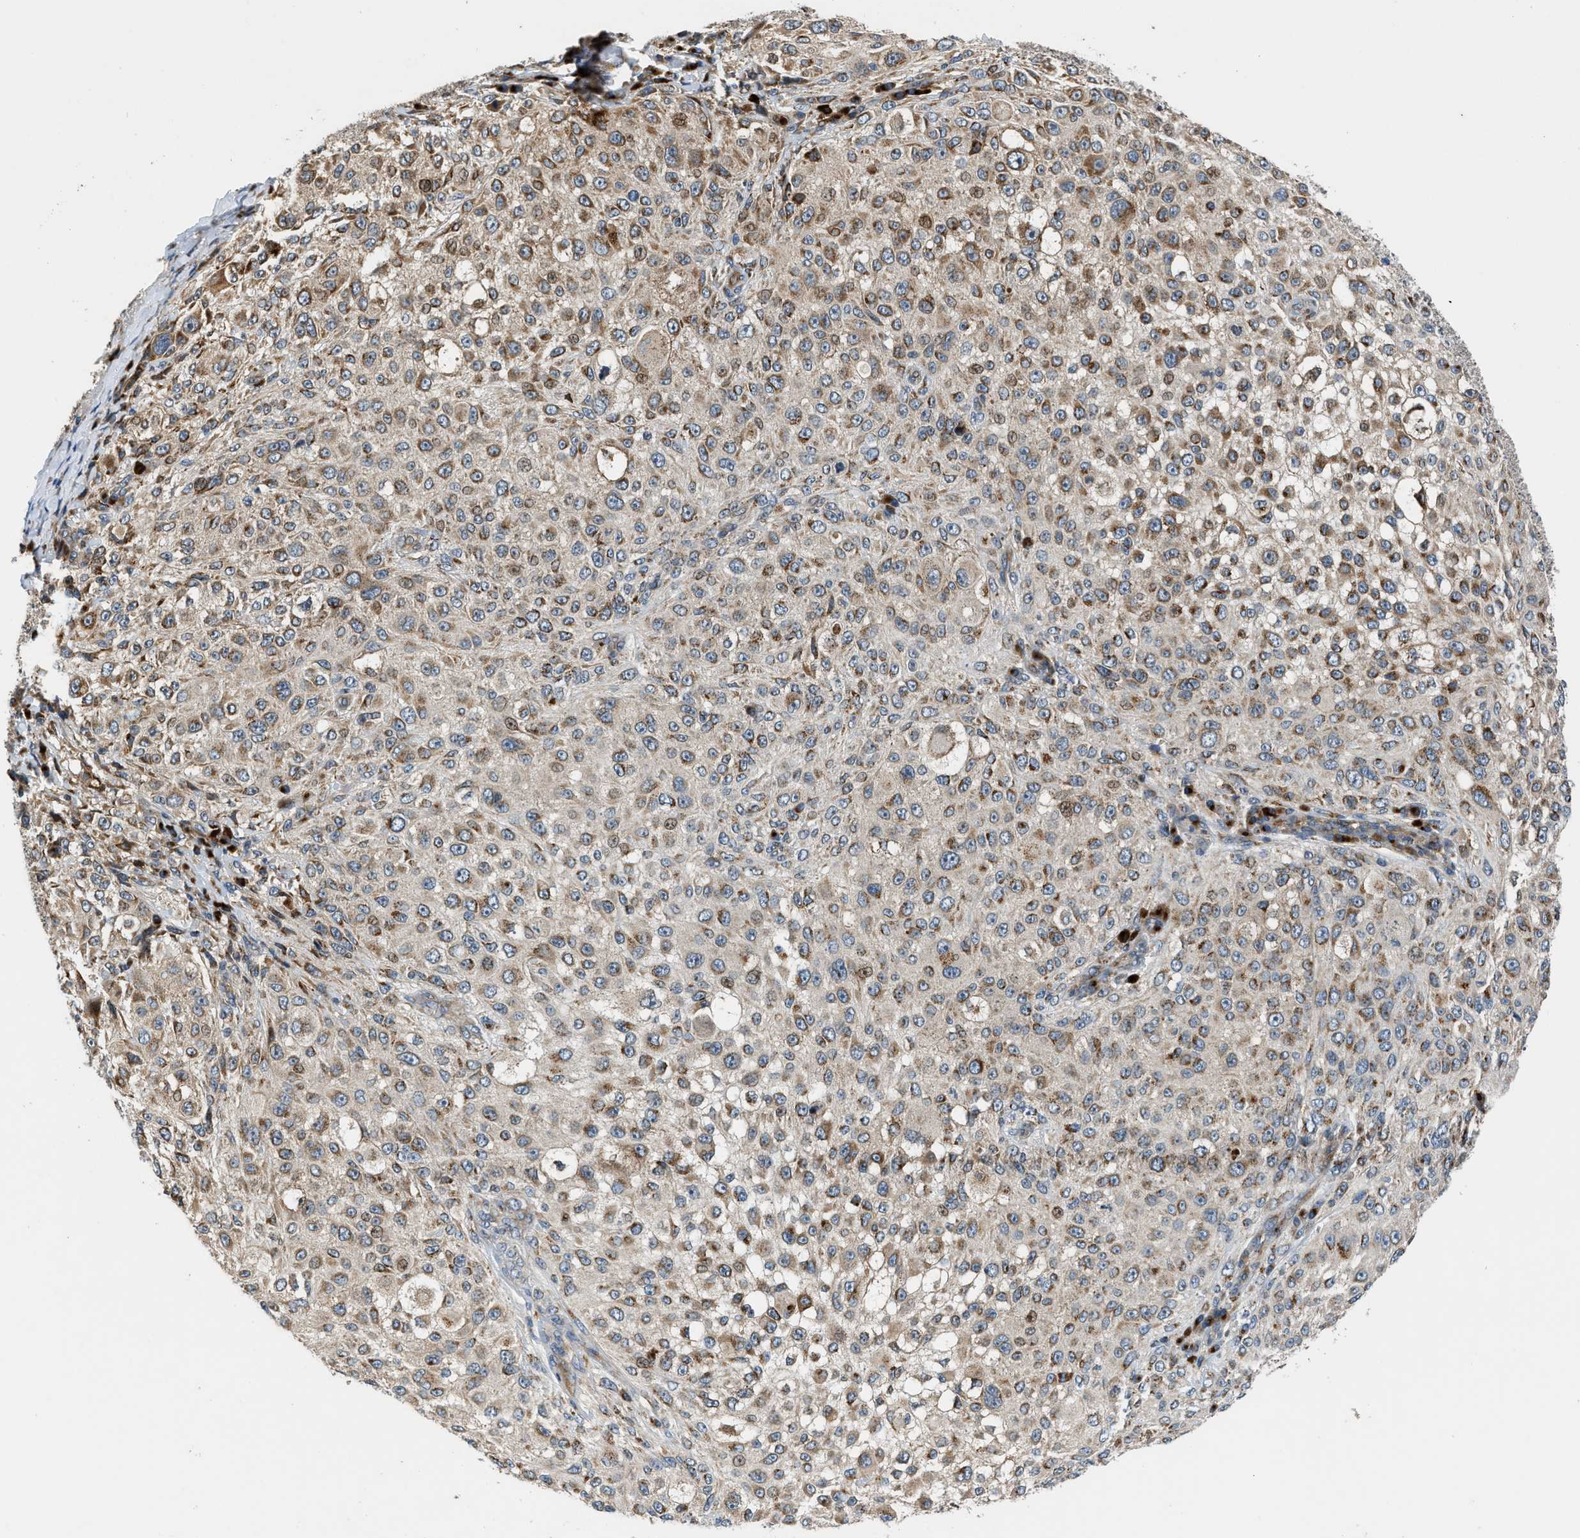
{"staining": {"intensity": "moderate", "quantity": ">75%", "location": "cytoplasmic/membranous"}, "tissue": "melanoma", "cell_type": "Tumor cells", "image_type": "cancer", "snomed": [{"axis": "morphology", "description": "Necrosis, NOS"}, {"axis": "morphology", "description": "Malignant melanoma, NOS"}, {"axis": "topography", "description": "Skin"}], "caption": "Melanoma stained with immunohistochemistry (IHC) shows moderate cytoplasmic/membranous staining in about >75% of tumor cells.", "gene": "FUT8", "patient": {"sex": "female", "age": 87}}